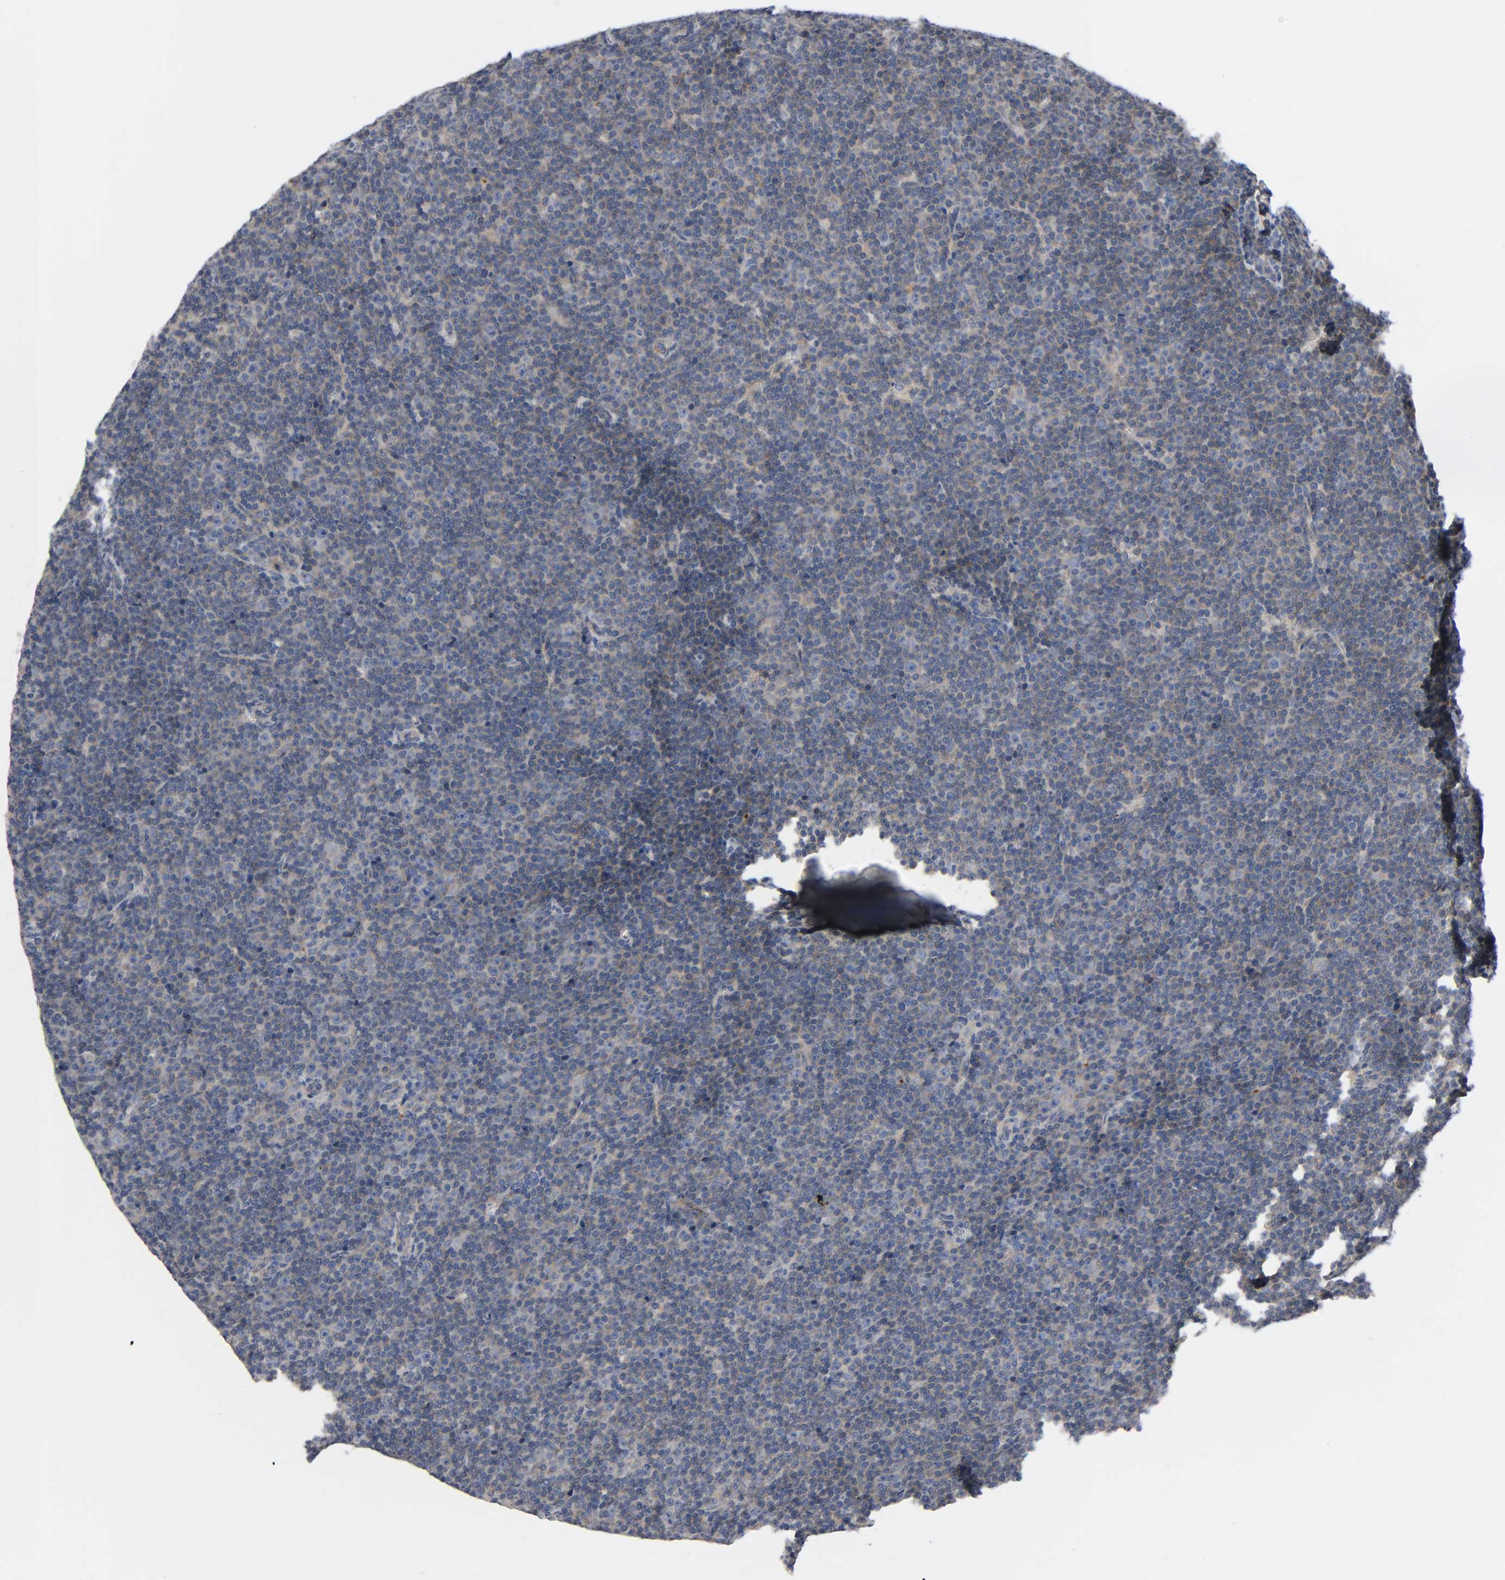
{"staining": {"intensity": "weak", "quantity": "25%-75%", "location": "cytoplasmic/membranous"}, "tissue": "lymphoma", "cell_type": "Tumor cells", "image_type": "cancer", "snomed": [{"axis": "morphology", "description": "Malignant lymphoma, non-Hodgkin's type, Low grade"}, {"axis": "topography", "description": "Lymph node"}], "caption": "Immunohistochemical staining of human lymphoma exhibits low levels of weak cytoplasmic/membranous positivity in approximately 25%-75% of tumor cells.", "gene": "HDAC6", "patient": {"sex": "female", "age": 67}}